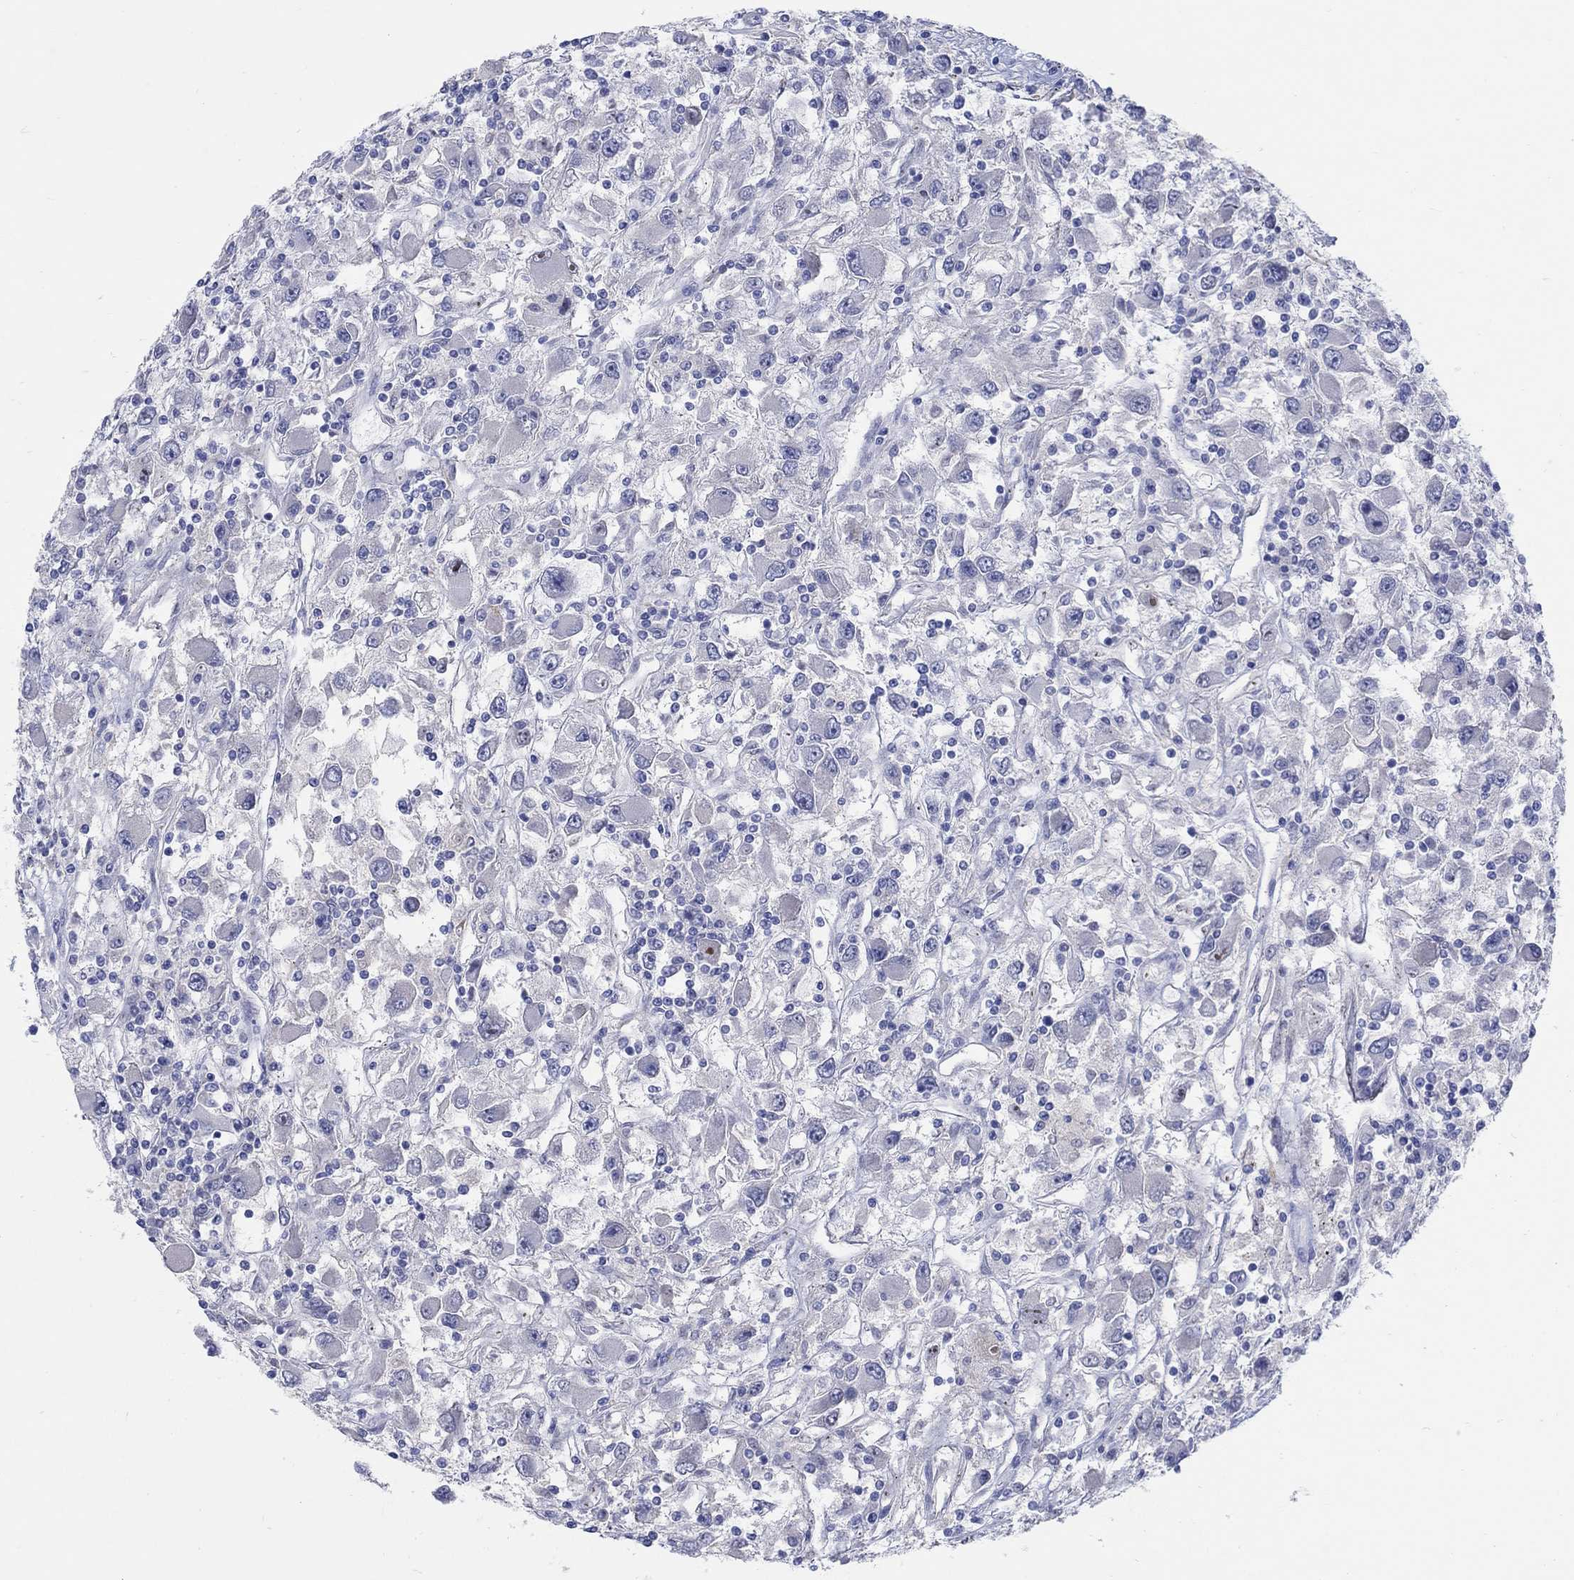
{"staining": {"intensity": "negative", "quantity": "none", "location": "none"}, "tissue": "renal cancer", "cell_type": "Tumor cells", "image_type": "cancer", "snomed": [{"axis": "morphology", "description": "Adenocarcinoma, NOS"}, {"axis": "topography", "description": "Kidney"}], "caption": "DAB immunohistochemical staining of renal cancer (adenocarcinoma) displays no significant positivity in tumor cells.", "gene": "REEP2", "patient": {"sex": "female", "age": 67}}